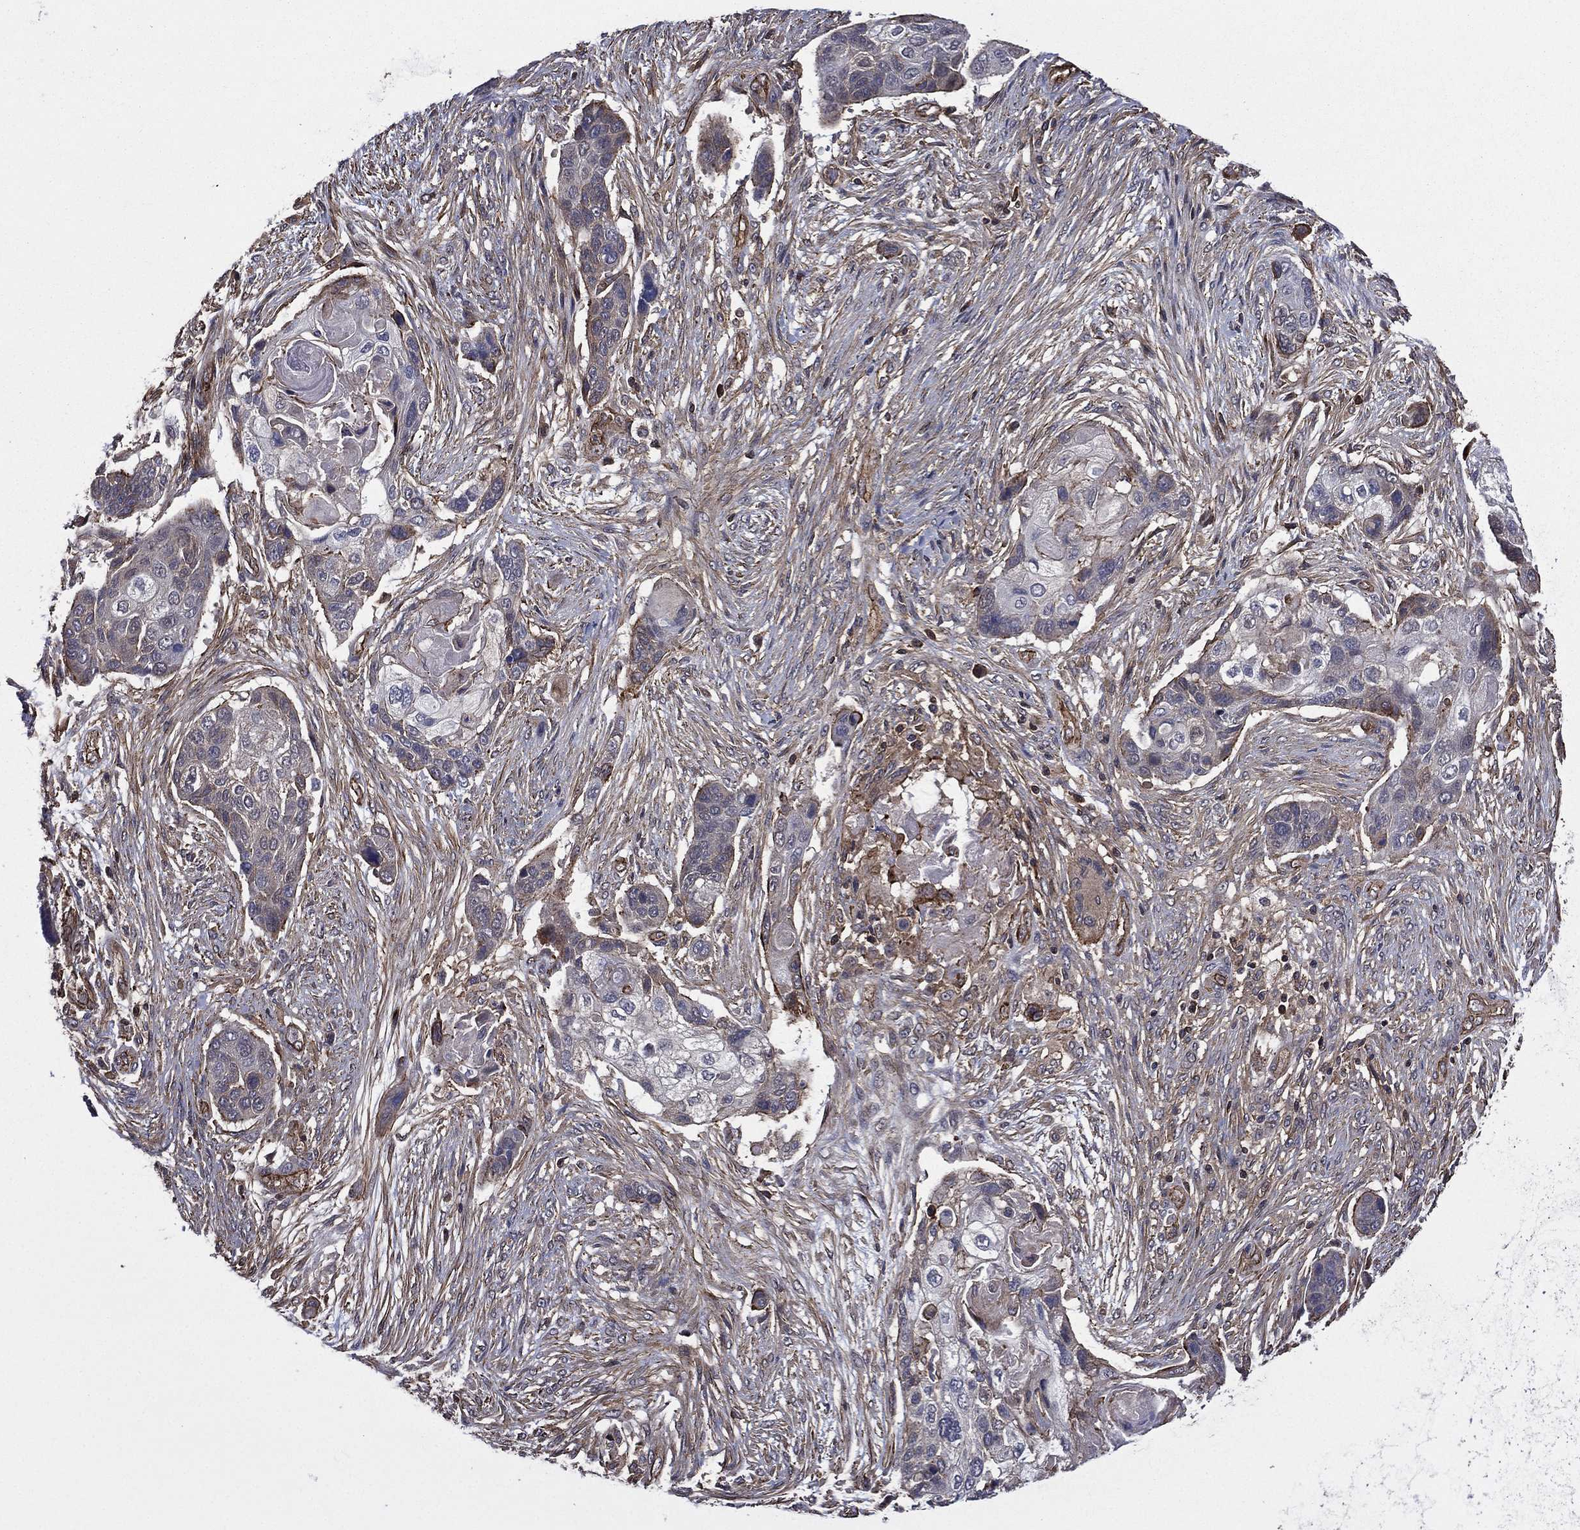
{"staining": {"intensity": "negative", "quantity": "none", "location": "none"}, "tissue": "lung cancer", "cell_type": "Tumor cells", "image_type": "cancer", "snomed": [{"axis": "morphology", "description": "Squamous cell carcinoma, NOS"}, {"axis": "topography", "description": "Lung"}], "caption": "Immunohistochemical staining of squamous cell carcinoma (lung) displays no significant expression in tumor cells. (DAB (3,3'-diaminobenzidine) immunohistochemistry with hematoxylin counter stain).", "gene": "PLPP3", "patient": {"sex": "male", "age": 69}}